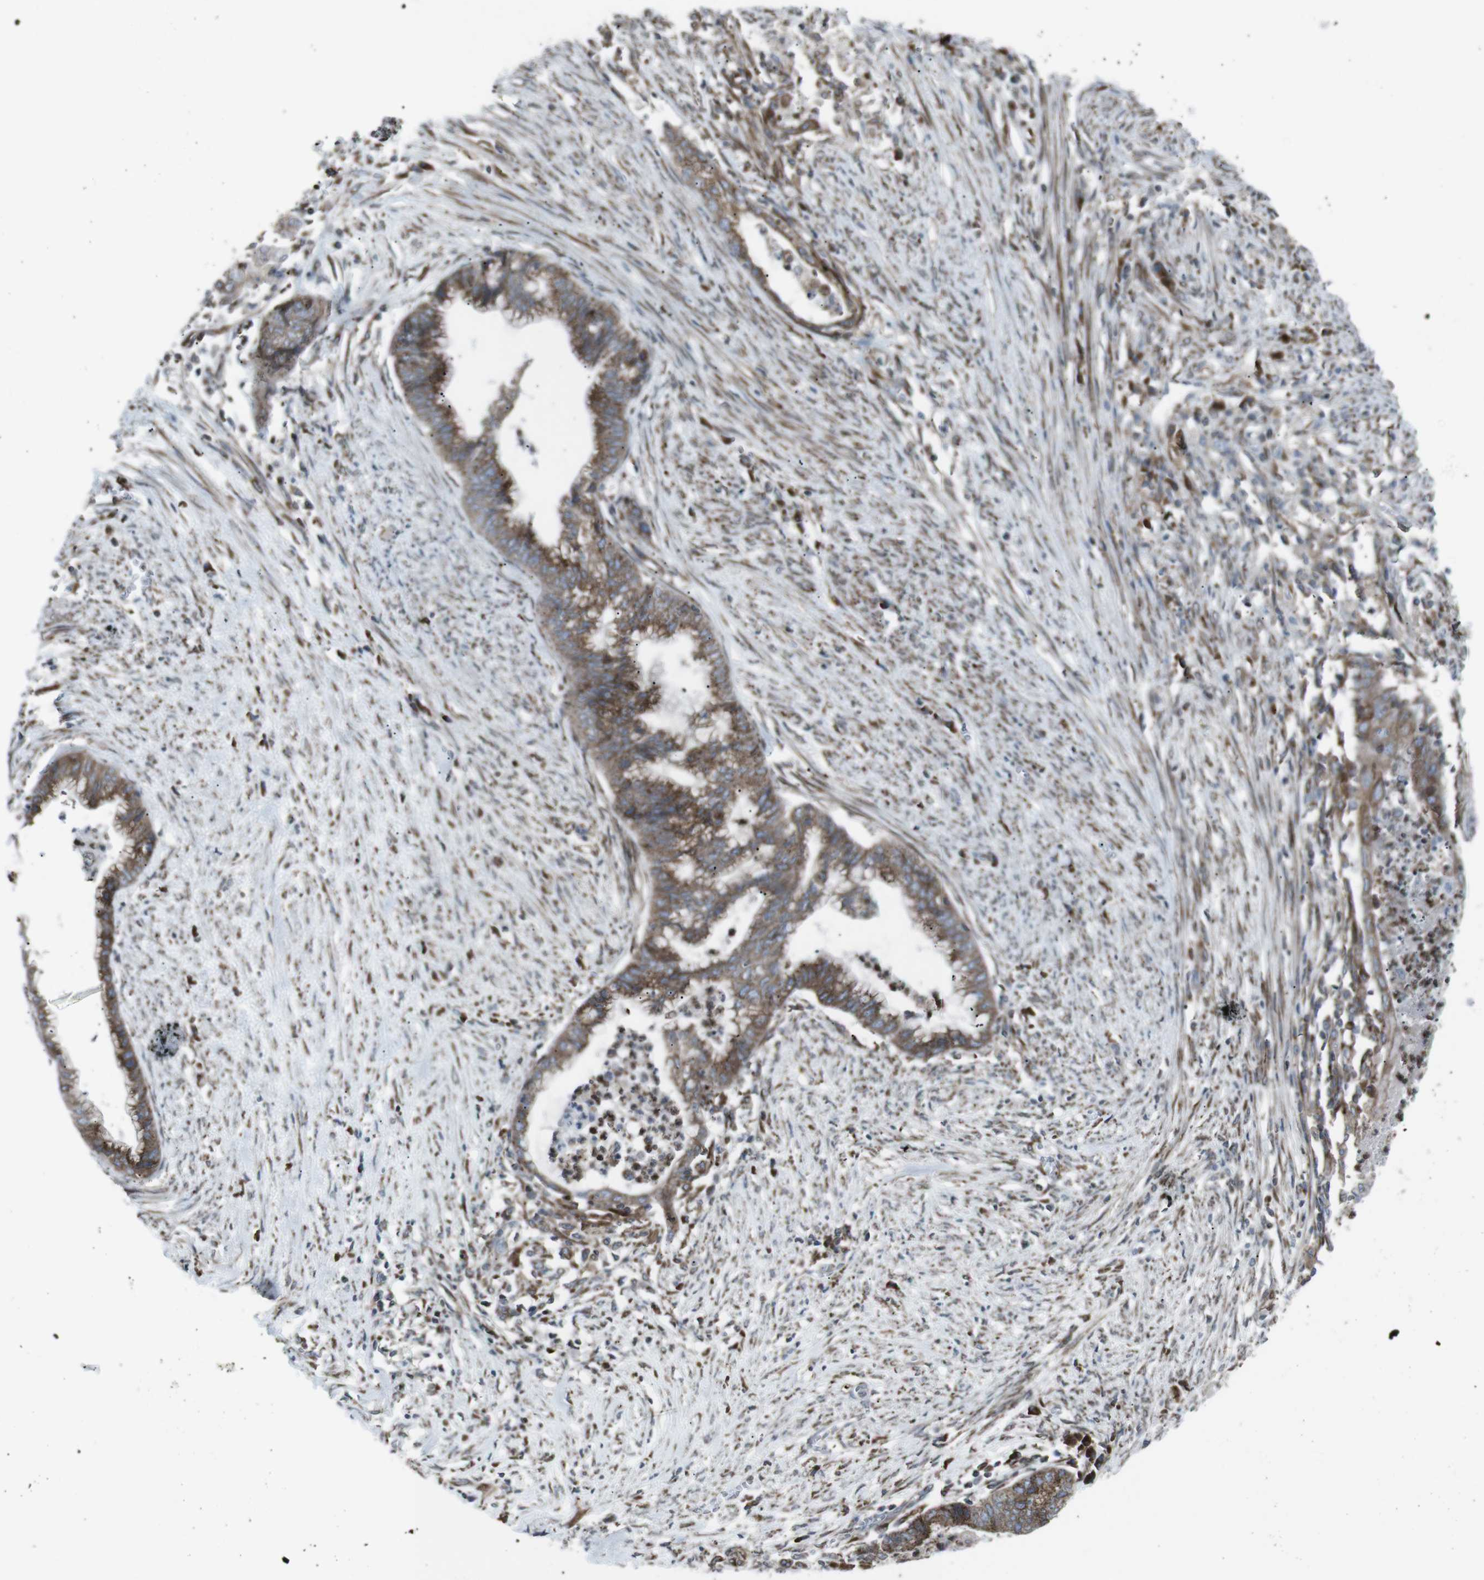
{"staining": {"intensity": "moderate", "quantity": ">75%", "location": "cytoplasmic/membranous"}, "tissue": "endometrial cancer", "cell_type": "Tumor cells", "image_type": "cancer", "snomed": [{"axis": "morphology", "description": "Necrosis, NOS"}, {"axis": "morphology", "description": "Adenocarcinoma, NOS"}, {"axis": "topography", "description": "Endometrium"}], "caption": "Moderate cytoplasmic/membranous protein positivity is identified in about >75% of tumor cells in endometrial cancer (adenocarcinoma).", "gene": "LNPK", "patient": {"sex": "female", "age": 79}}